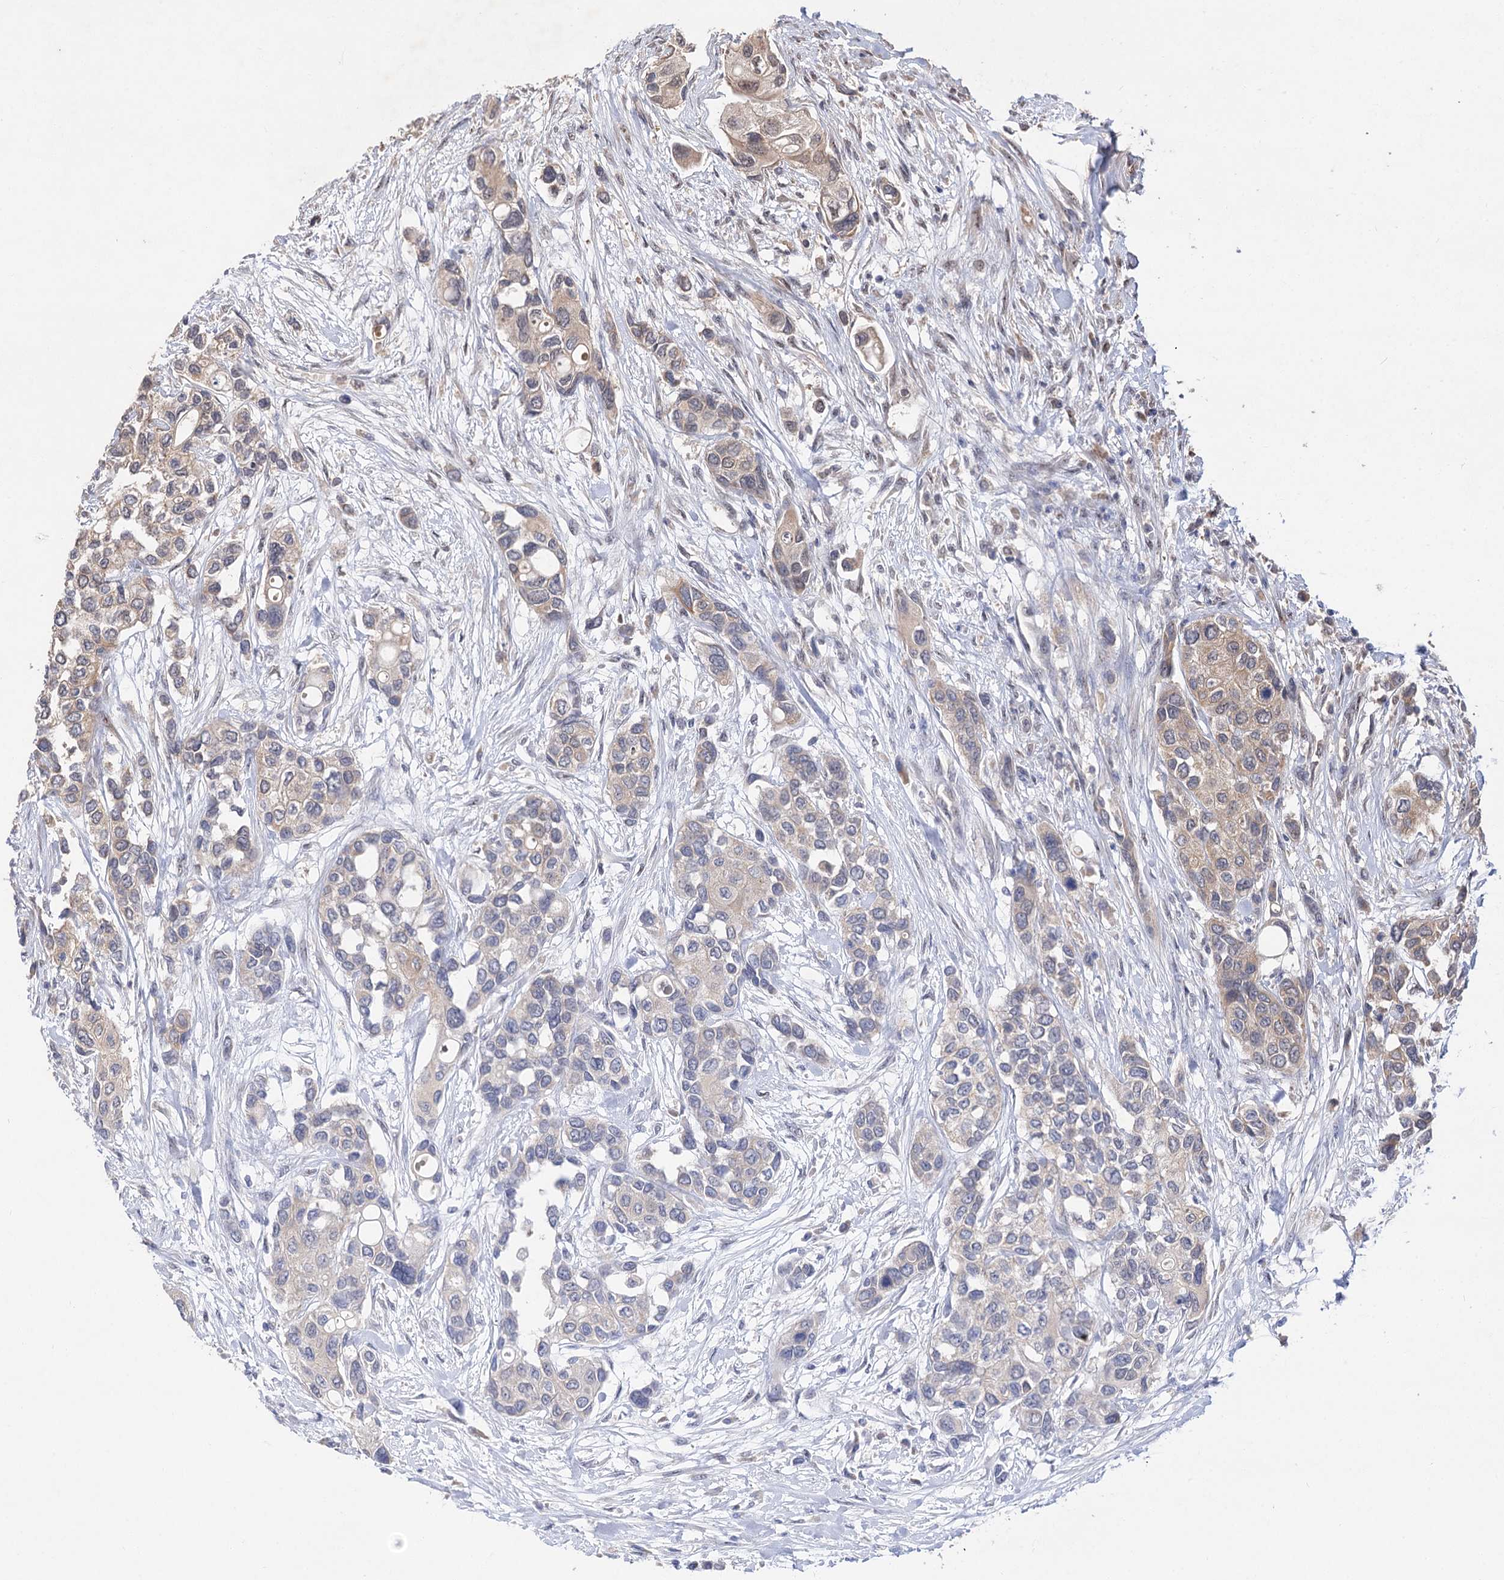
{"staining": {"intensity": "weak", "quantity": "25%-75%", "location": "cytoplasmic/membranous"}, "tissue": "urothelial cancer", "cell_type": "Tumor cells", "image_type": "cancer", "snomed": [{"axis": "morphology", "description": "Normal tissue, NOS"}, {"axis": "morphology", "description": "Urothelial carcinoma, High grade"}, {"axis": "topography", "description": "Vascular tissue"}, {"axis": "topography", "description": "Urinary bladder"}], "caption": "Brown immunohistochemical staining in high-grade urothelial carcinoma shows weak cytoplasmic/membranous staining in approximately 25%-75% of tumor cells. Nuclei are stained in blue.", "gene": "FBXW8", "patient": {"sex": "female", "age": 56}}